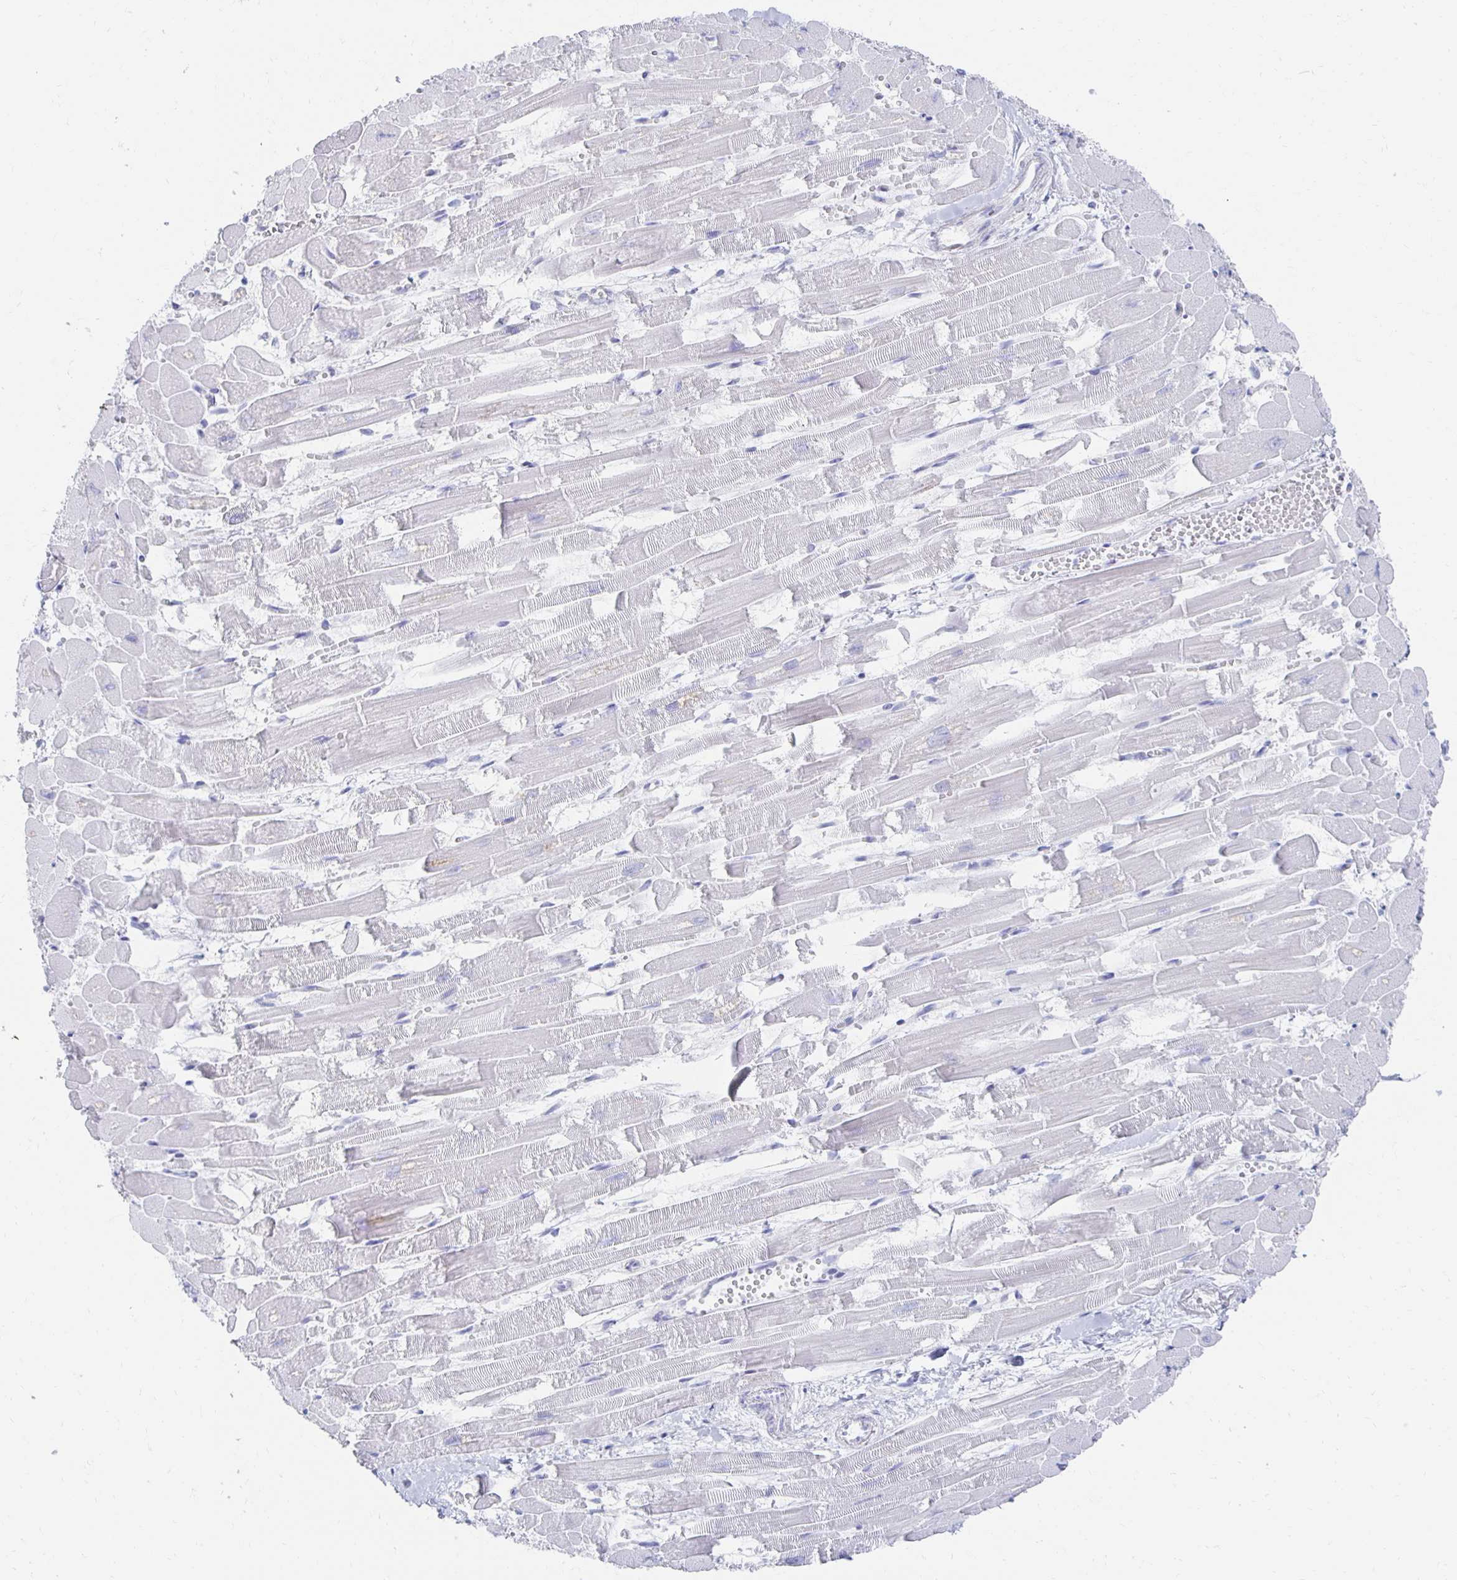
{"staining": {"intensity": "negative", "quantity": "none", "location": "none"}, "tissue": "heart muscle", "cell_type": "Cardiomyocytes", "image_type": "normal", "snomed": [{"axis": "morphology", "description": "Normal tissue, NOS"}, {"axis": "topography", "description": "Heart"}], "caption": "Cardiomyocytes show no significant positivity in unremarkable heart muscle. (DAB (3,3'-diaminobenzidine) immunohistochemistry (IHC) visualized using brightfield microscopy, high magnification).", "gene": "PRDM7", "patient": {"sex": "female", "age": 52}}